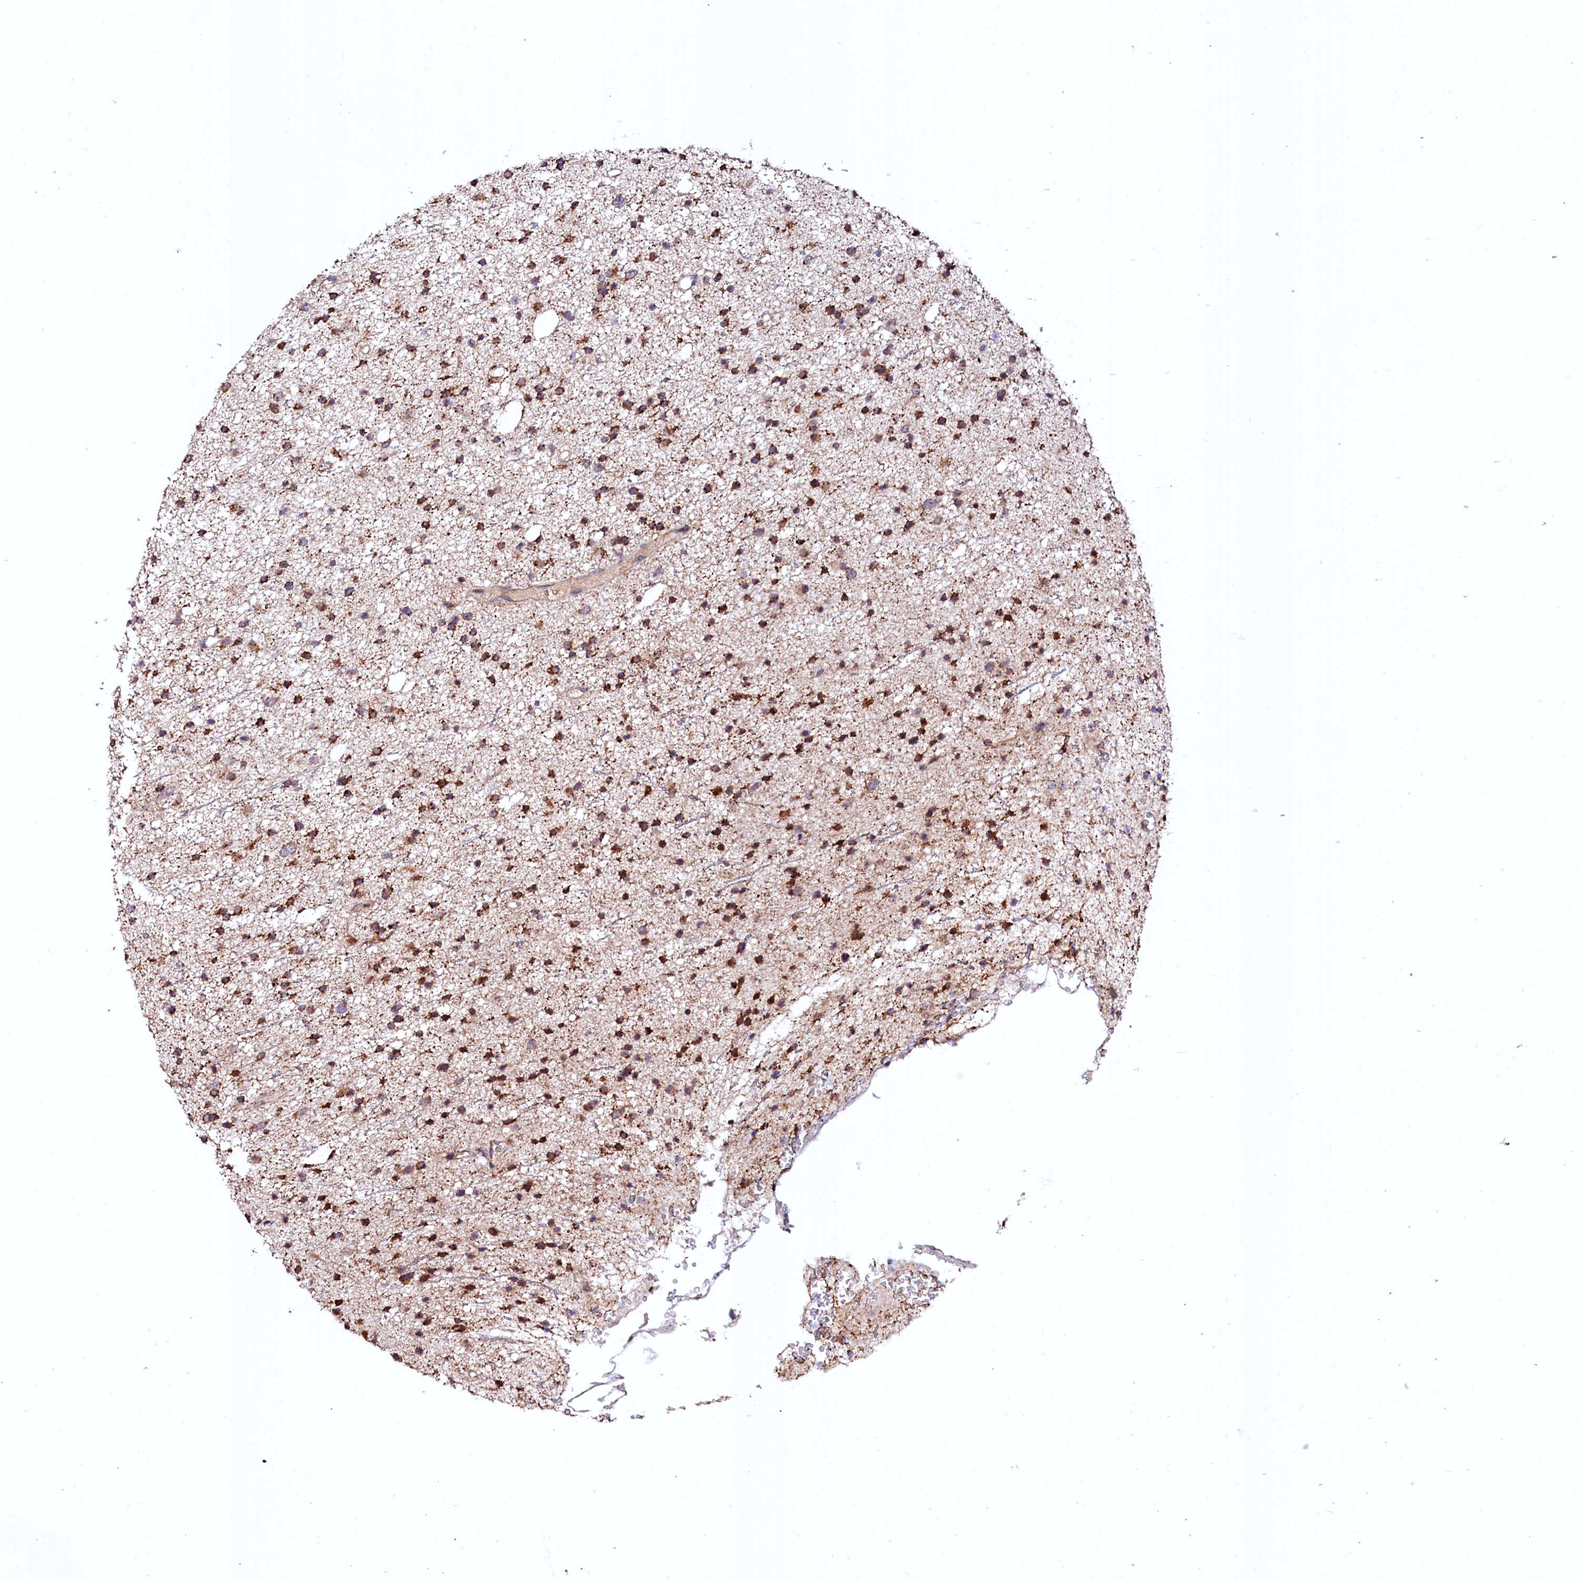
{"staining": {"intensity": "strong", "quantity": ">75%", "location": "cytoplasmic/membranous"}, "tissue": "glioma", "cell_type": "Tumor cells", "image_type": "cancer", "snomed": [{"axis": "morphology", "description": "Glioma, malignant, Low grade"}, {"axis": "topography", "description": "Cerebral cortex"}], "caption": "Tumor cells reveal strong cytoplasmic/membranous staining in about >75% of cells in malignant low-grade glioma. The staining was performed using DAB, with brown indicating positive protein expression. Nuclei are stained blue with hematoxylin.", "gene": "UBE3C", "patient": {"sex": "female", "age": 39}}